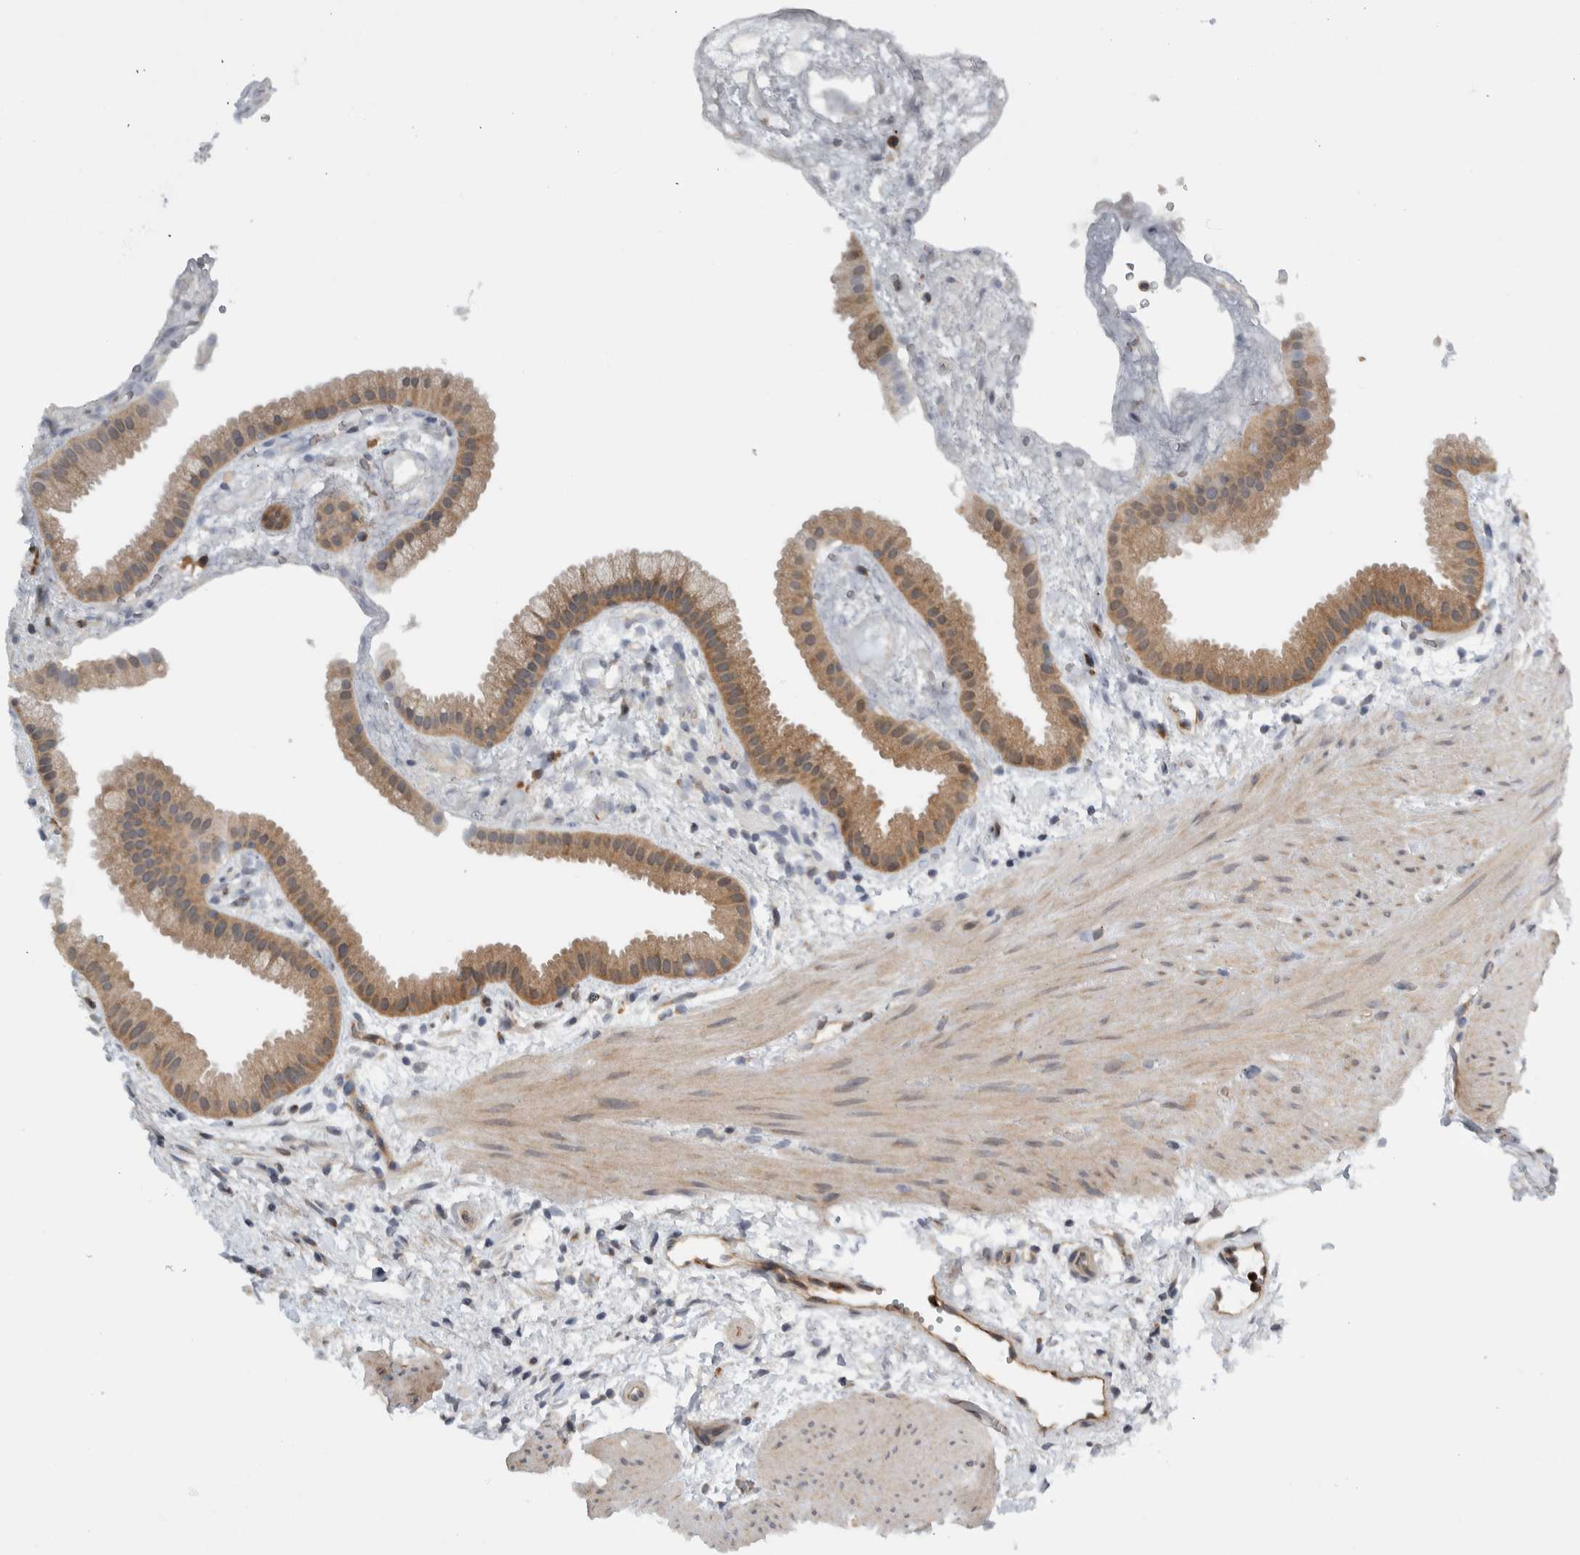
{"staining": {"intensity": "moderate", "quantity": ">75%", "location": "cytoplasmic/membranous"}, "tissue": "gallbladder", "cell_type": "Glandular cells", "image_type": "normal", "snomed": [{"axis": "morphology", "description": "Normal tissue, NOS"}, {"axis": "topography", "description": "Gallbladder"}], "caption": "IHC (DAB) staining of normal gallbladder reveals moderate cytoplasmic/membranous protein staining in about >75% of glandular cells.", "gene": "CCDC43", "patient": {"sex": "female", "age": 64}}